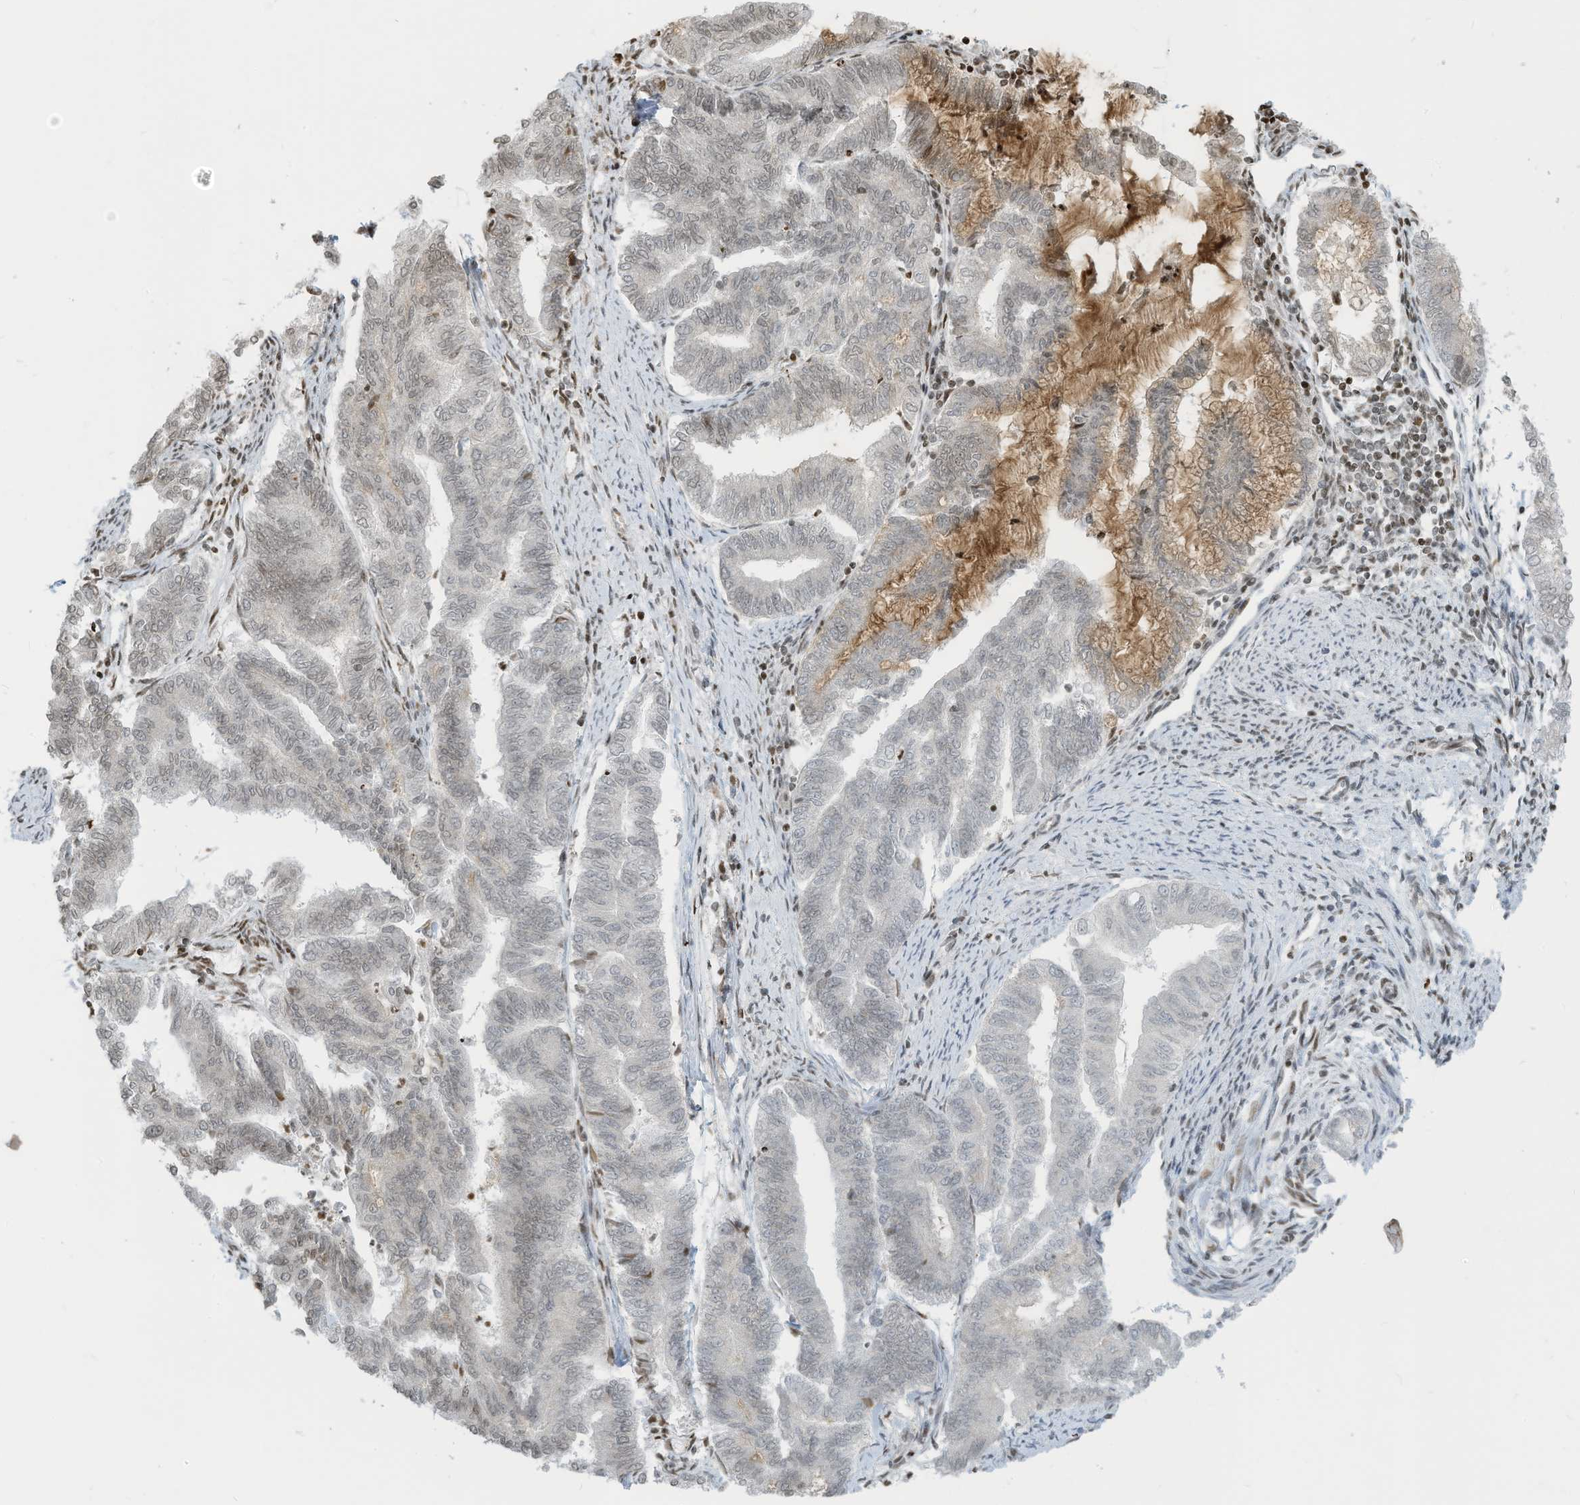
{"staining": {"intensity": "weak", "quantity": "<25%", "location": "nuclear"}, "tissue": "endometrial cancer", "cell_type": "Tumor cells", "image_type": "cancer", "snomed": [{"axis": "morphology", "description": "Adenocarcinoma, NOS"}, {"axis": "topography", "description": "Endometrium"}], "caption": "Protein analysis of adenocarcinoma (endometrial) exhibits no significant positivity in tumor cells.", "gene": "ADI1", "patient": {"sex": "female", "age": 79}}